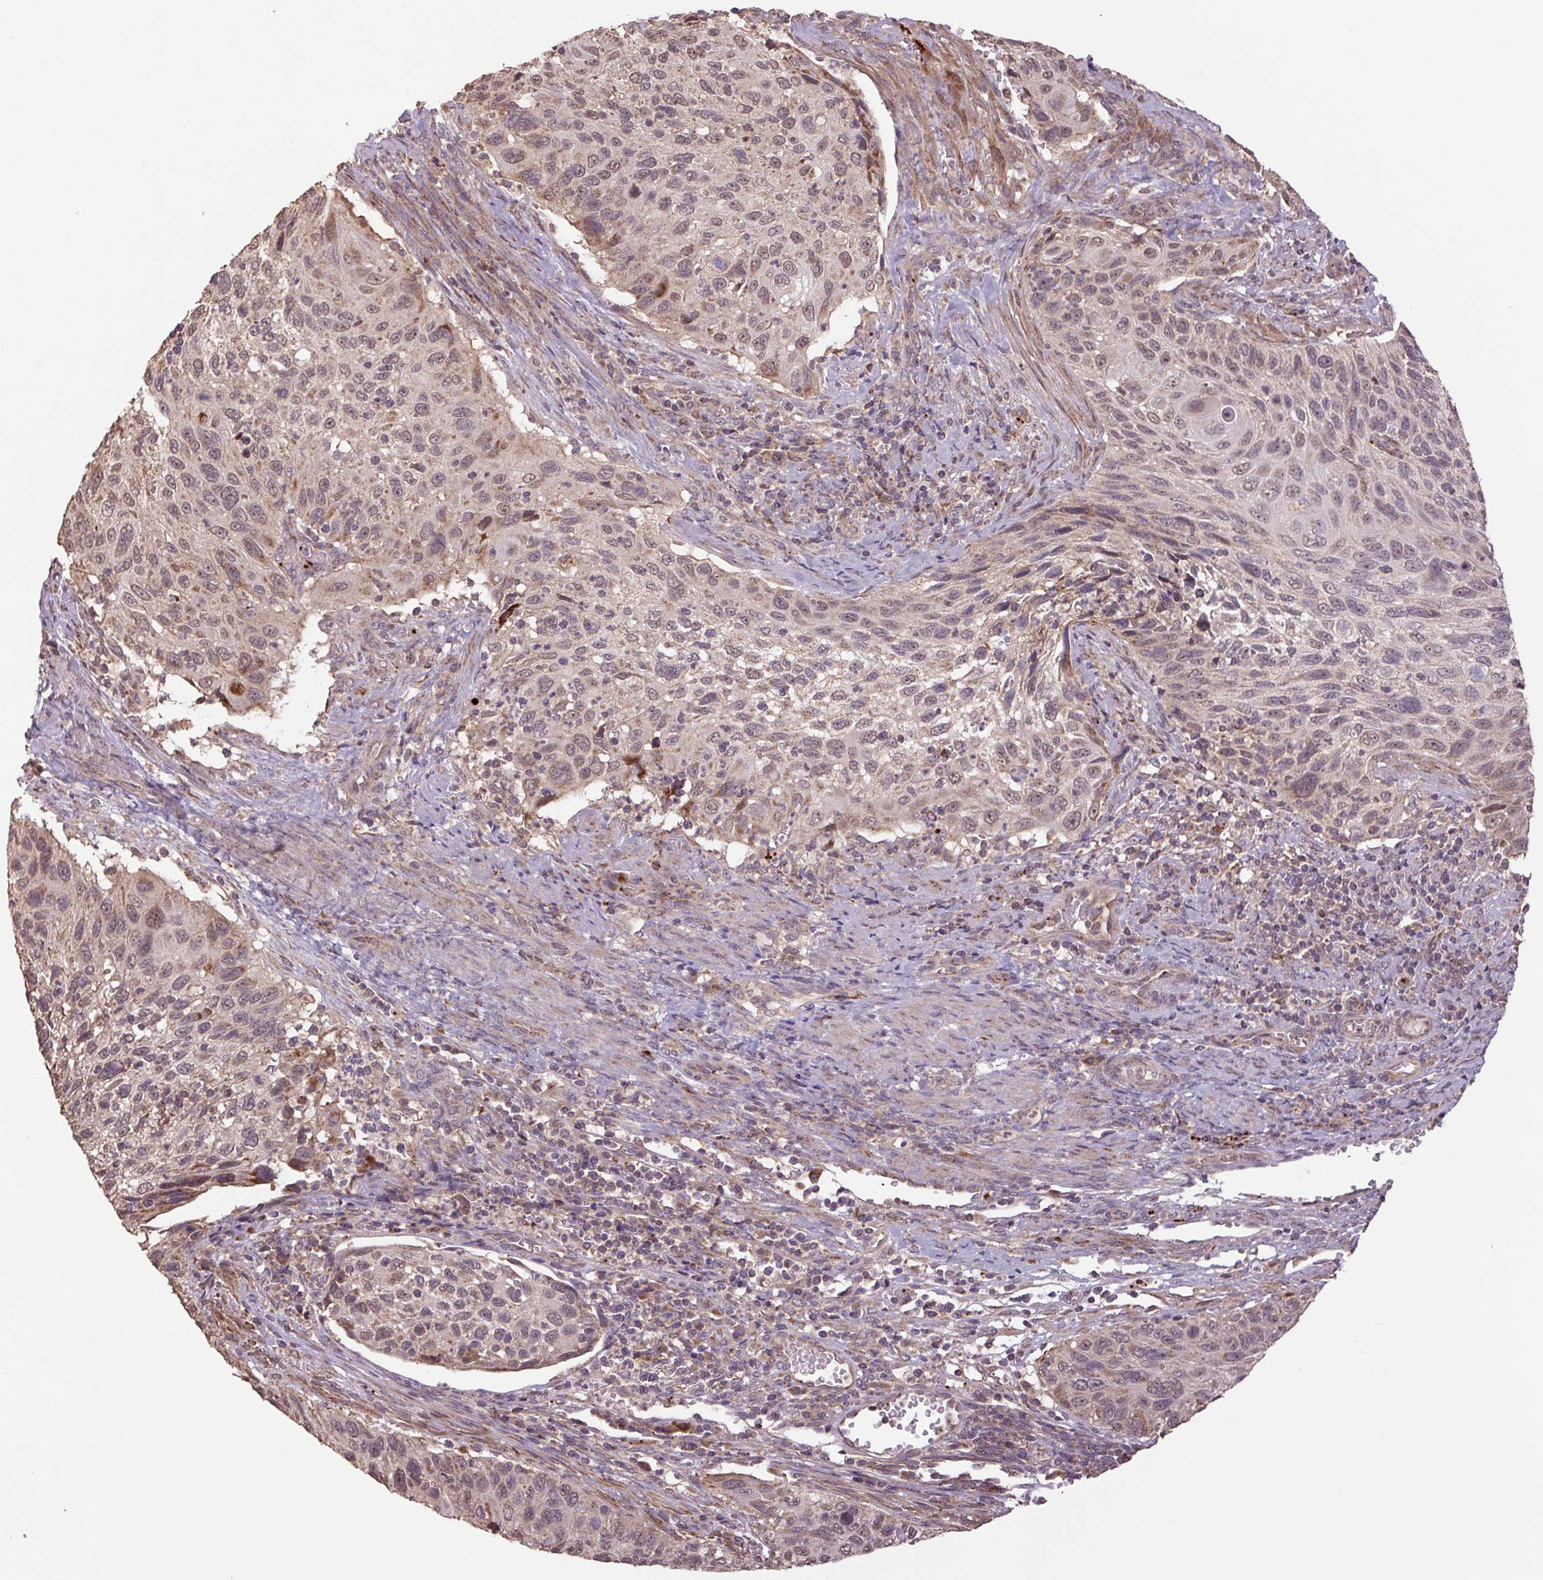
{"staining": {"intensity": "weak", "quantity": "25%-75%", "location": "nuclear"}, "tissue": "cervical cancer", "cell_type": "Tumor cells", "image_type": "cancer", "snomed": [{"axis": "morphology", "description": "Squamous cell carcinoma, NOS"}, {"axis": "topography", "description": "Cervix"}], "caption": "Immunohistochemical staining of human cervical squamous cell carcinoma displays low levels of weak nuclear protein expression in approximately 25%-75% of tumor cells.", "gene": "TMEM160", "patient": {"sex": "female", "age": 70}}